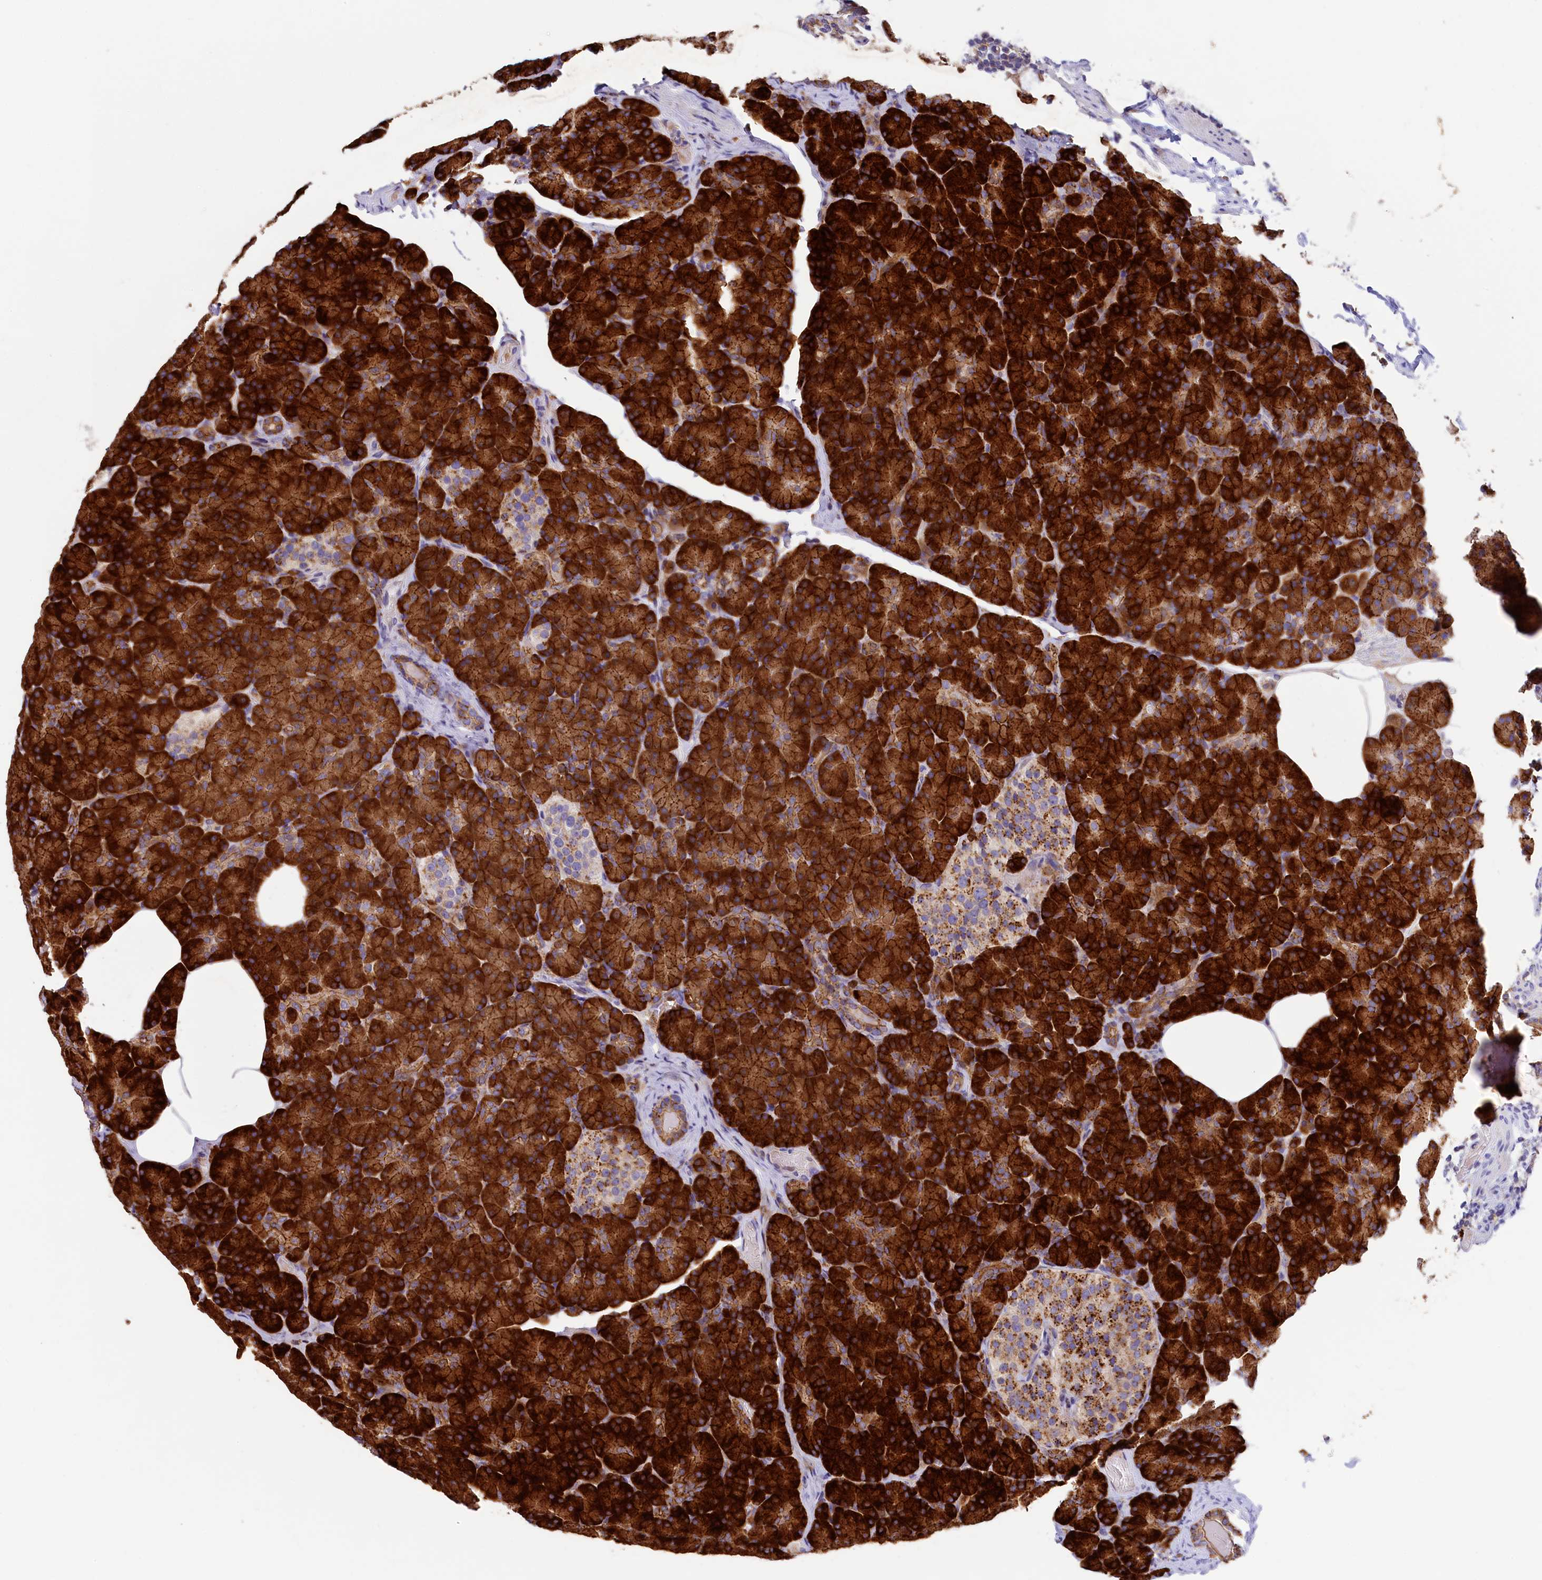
{"staining": {"intensity": "strong", "quantity": ">75%", "location": "cytoplasmic/membranous"}, "tissue": "pancreas", "cell_type": "Exocrine glandular cells", "image_type": "normal", "snomed": [{"axis": "morphology", "description": "Normal tissue, NOS"}, {"axis": "topography", "description": "Pancreas"}], "caption": "Protein expression analysis of normal pancreas demonstrates strong cytoplasmic/membranous positivity in about >75% of exocrine glandular cells. (DAB IHC with brightfield microscopy, high magnification).", "gene": "HPS6", "patient": {"sex": "female", "age": 43}}